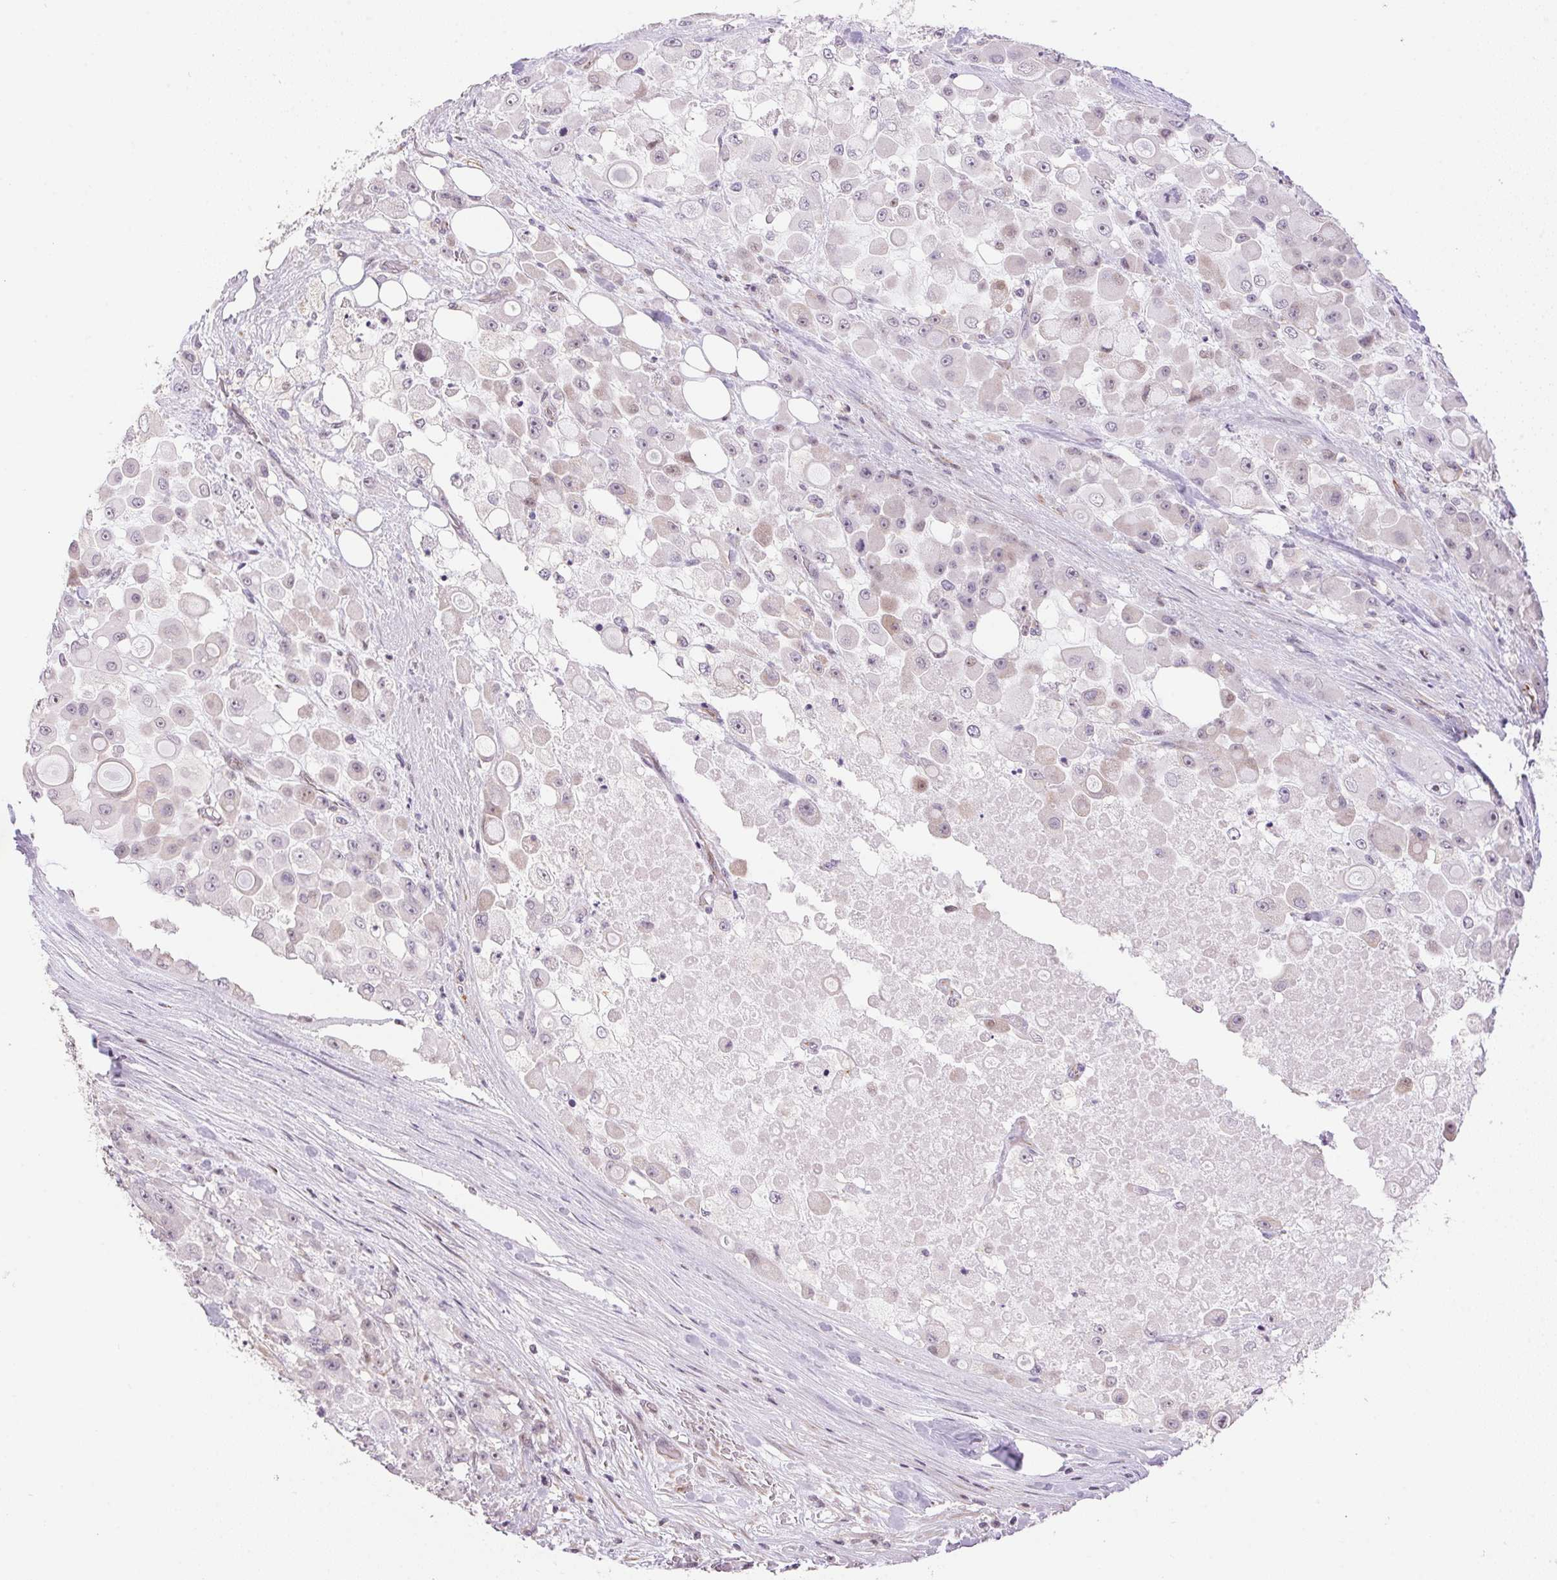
{"staining": {"intensity": "negative", "quantity": "none", "location": "none"}, "tissue": "stomach cancer", "cell_type": "Tumor cells", "image_type": "cancer", "snomed": [{"axis": "morphology", "description": "Adenocarcinoma, NOS"}, {"axis": "topography", "description": "Stomach"}], "caption": "Immunohistochemistry micrograph of adenocarcinoma (stomach) stained for a protein (brown), which demonstrates no positivity in tumor cells. (DAB (3,3'-diaminobenzidine) immunohistochemistry (IHC) visualized using brightfield microscopy, high magnification).", "gene": "GYG2", "patient": {"sex": "female", "age": 76}}